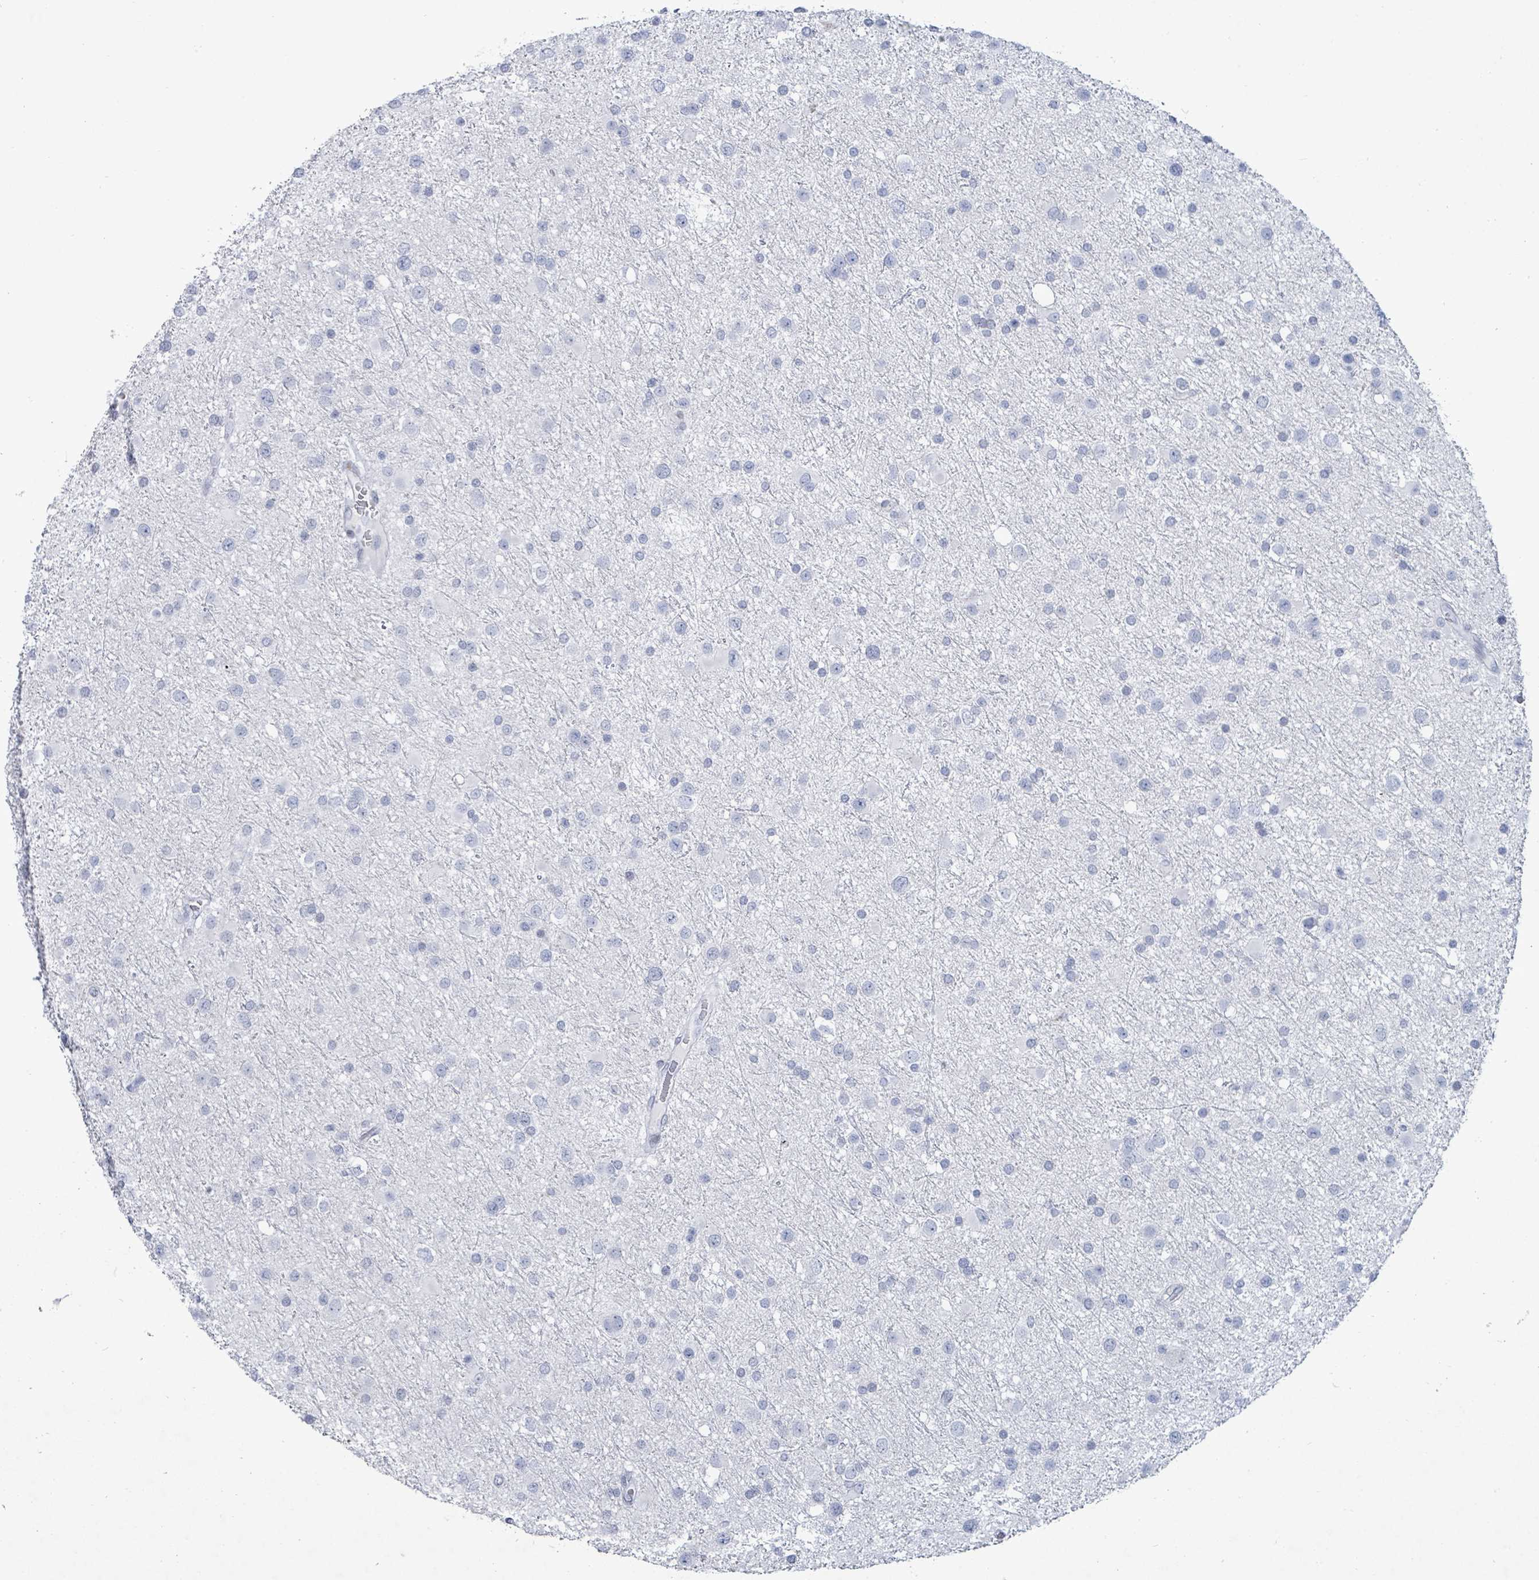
{"staining": {"intensity": "negative", "quantity": "none", "location": "none"}, "tissue": "glioma", "cell_type": "Tumor cells", "image_type": "cancer", "snomed": [{"axis": "morphology", "description": "Glioma, malignant, Low grade"}, {"axis": "topography", "description": "Brain"}], "caption": "A micrograph of human glioma is negative for staining in tumor cells.", "gene": "MALL", "patient": {"sex": "female", "age": 32}}